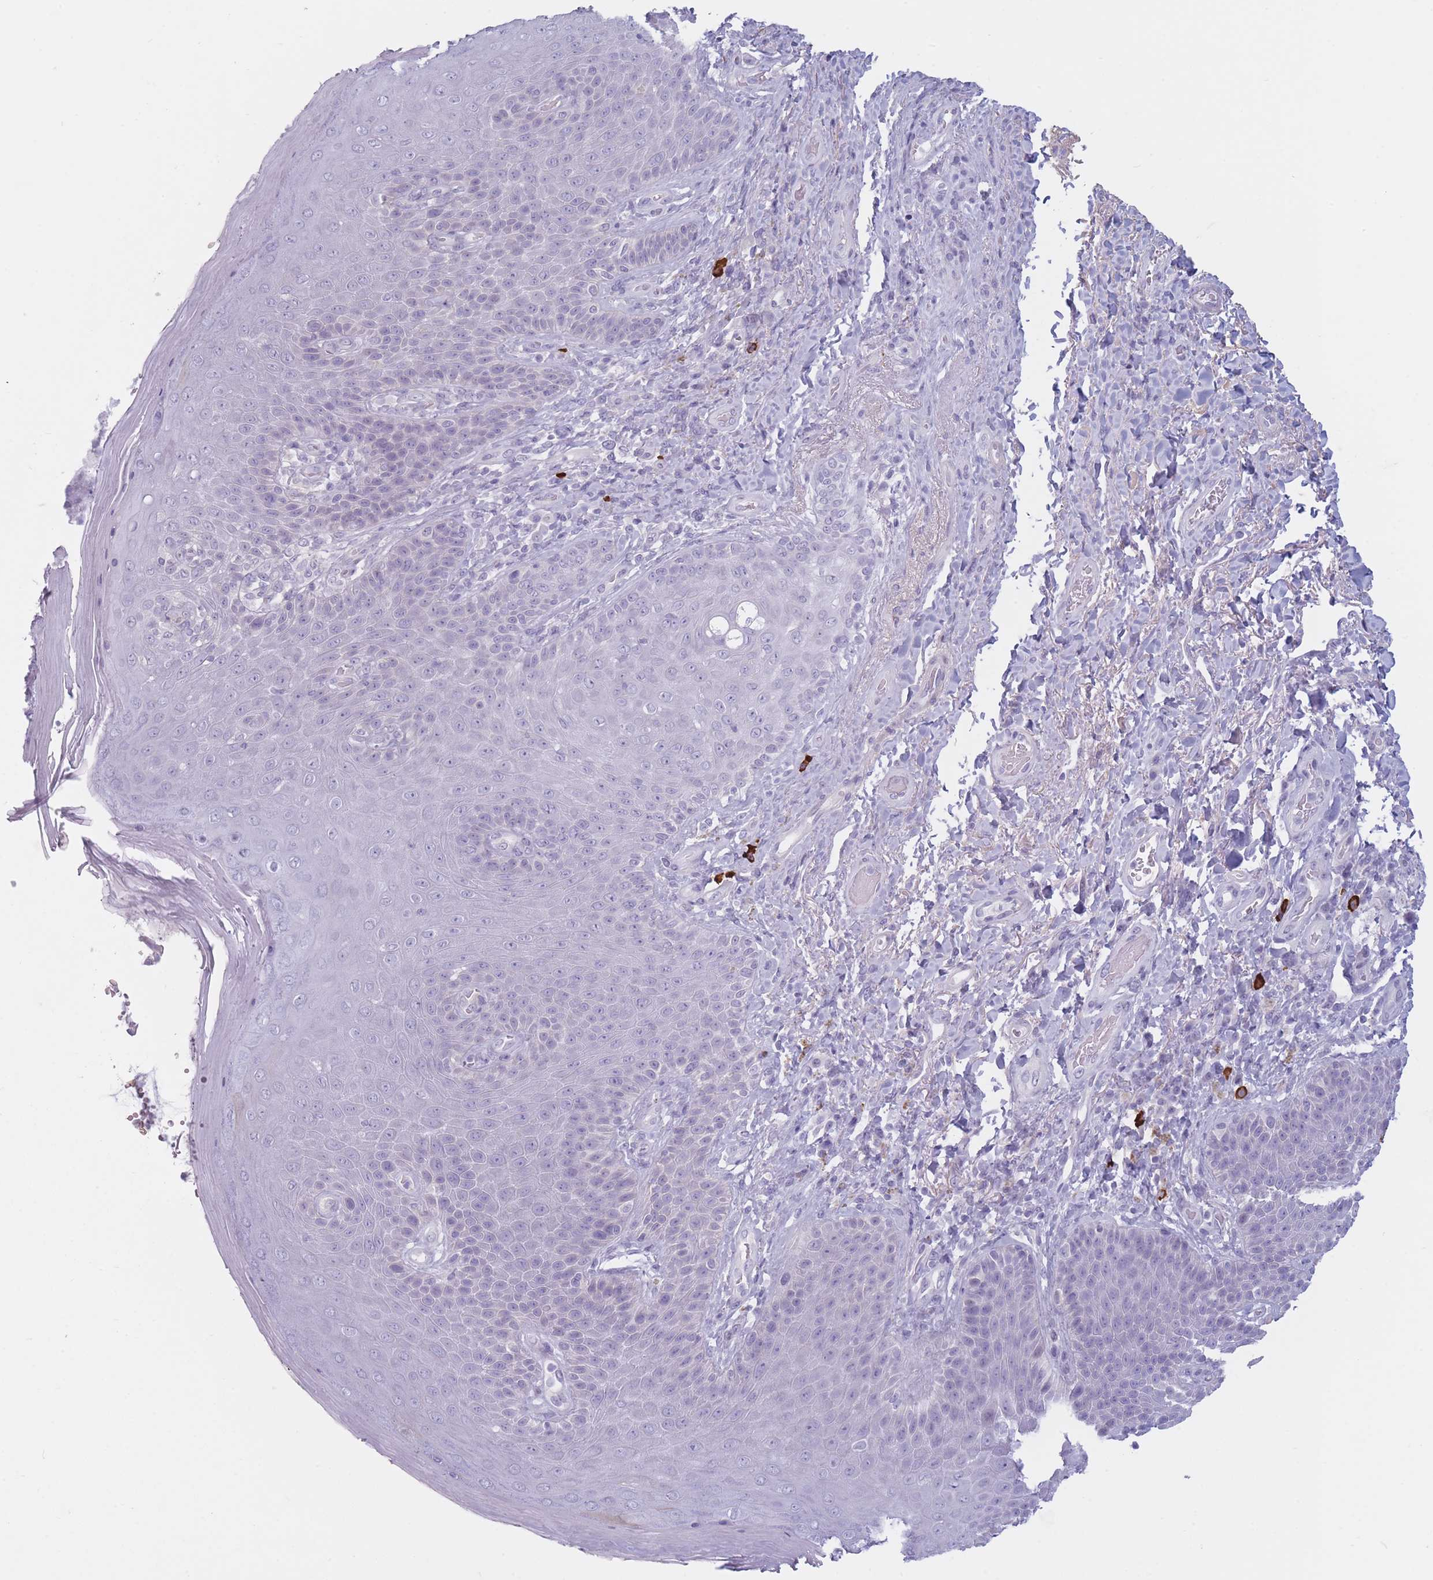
{"staining": {"intensity": "negative", "quantity": "none", "location": "none"}, "tissue": "skin", "cell_type": "Epidermal cells", "image_type": "normal", "snomed": [{"axis": "morphology", "description": "Normal tissue, NOS"}, {"axis": "topography", "description": "Anal"}], "caption": "Skin was stained to show a protein in brown. There is no significant positivity in epidermal cells. (IHC, brightfield microscopy, high magnification).", "gene": "PLEKHG2", "patient": {"sex": "female", "age": 89}}